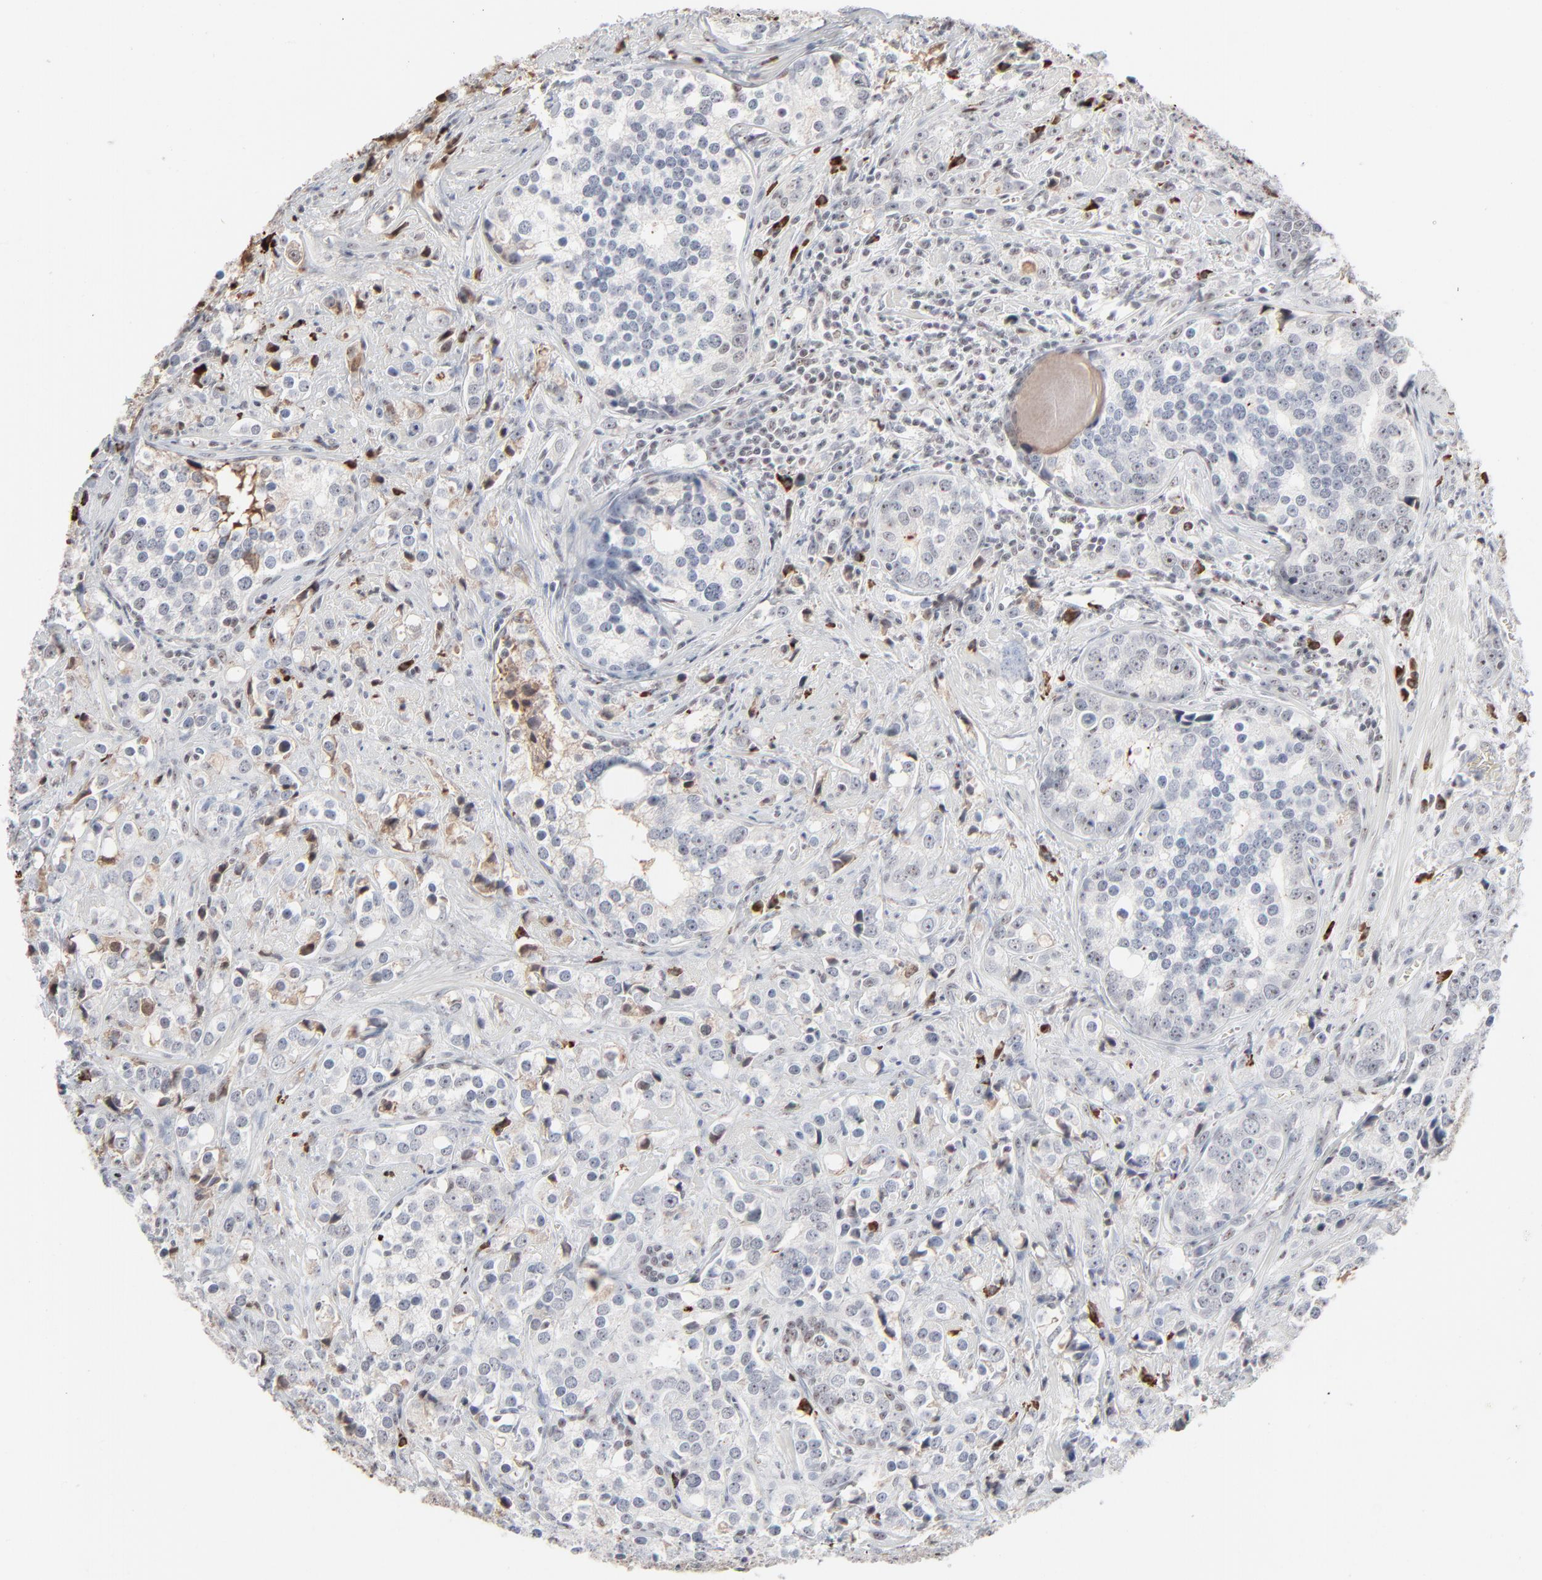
{"staining": {"intensity": "weak", "quantity": "<25%", "location": "nuclear"}, "tissue": "prostate cancer", "cell_type": "Tumor cells", "image_type": "cancer", "snomed": [{"axis": "morphology", "description": "Adenocarcinoma, High grade"}, {"axis": "topography", "description": "Prostate"}], "caption": "An immunohistochemistry (IHC) photomicrograph of prostate adenocarcinoma (high-grade) is shown. There is no staining in tumor cells of prostate adenocarcinoma (high-grade).", "gene": "MPHOSPH6", "patient": {"sex": "male", "age": 71}}